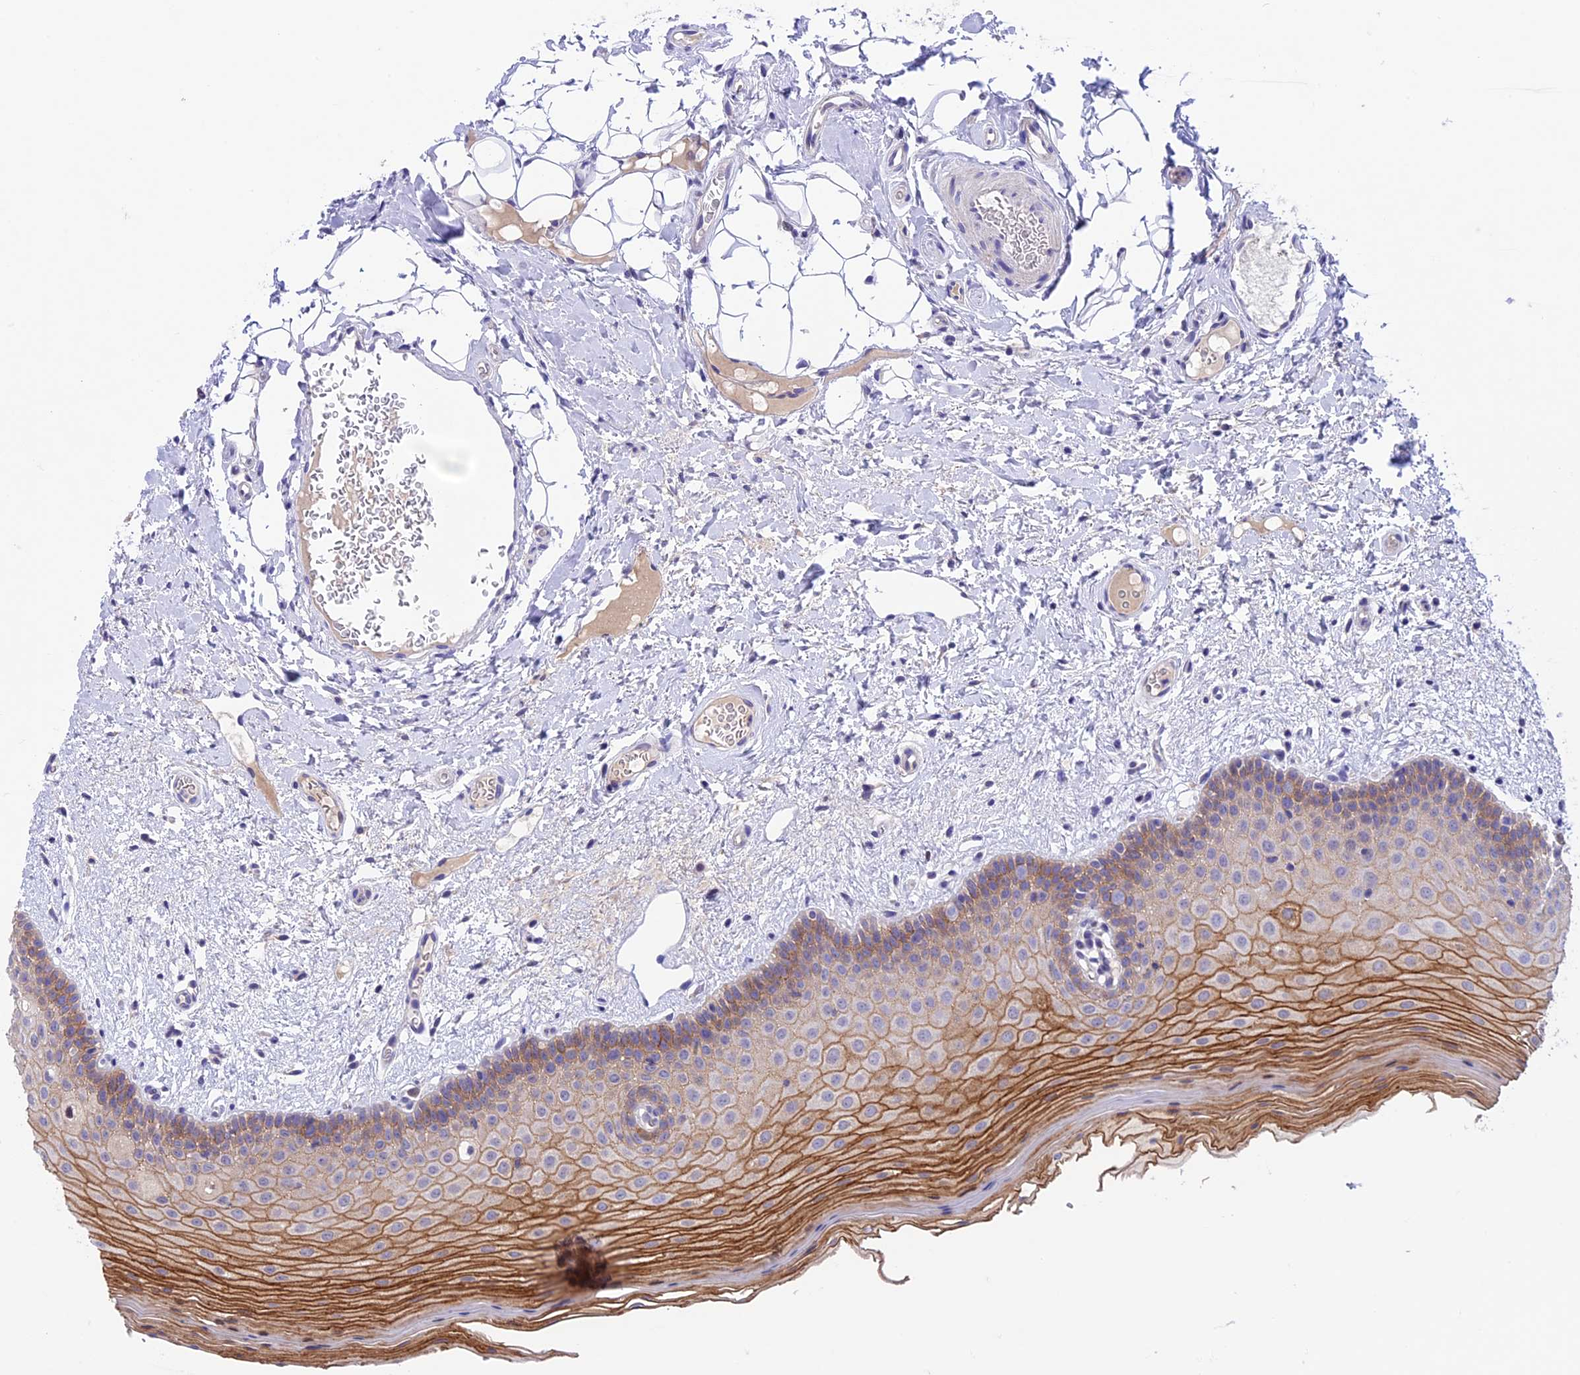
{"staining": {"intensity": "strong", "quantity": "<25%", "location": "cytoplasmic/membranous"}, "tissue": "oral mucosa", "cell_type": "Squamous epithelial cells", "image_type": "normal", "snomed": [{"axis": "morphology", "description": "Normal tissue, NOS"}, {"axis": "topography", "description": "Oral tissue"}, {"axis": "topography", "description": "Tounge, NOS"}], "caption": "This histopathology image reveals immunohistochemistry (IHC) staining of benign human oral mucosa, with medium strong cytoplasmic/membranous staining in about <25% of squamous epithelial cells.", "gene": "XKR7", "patient": {"sex": "male", "age": 47}}